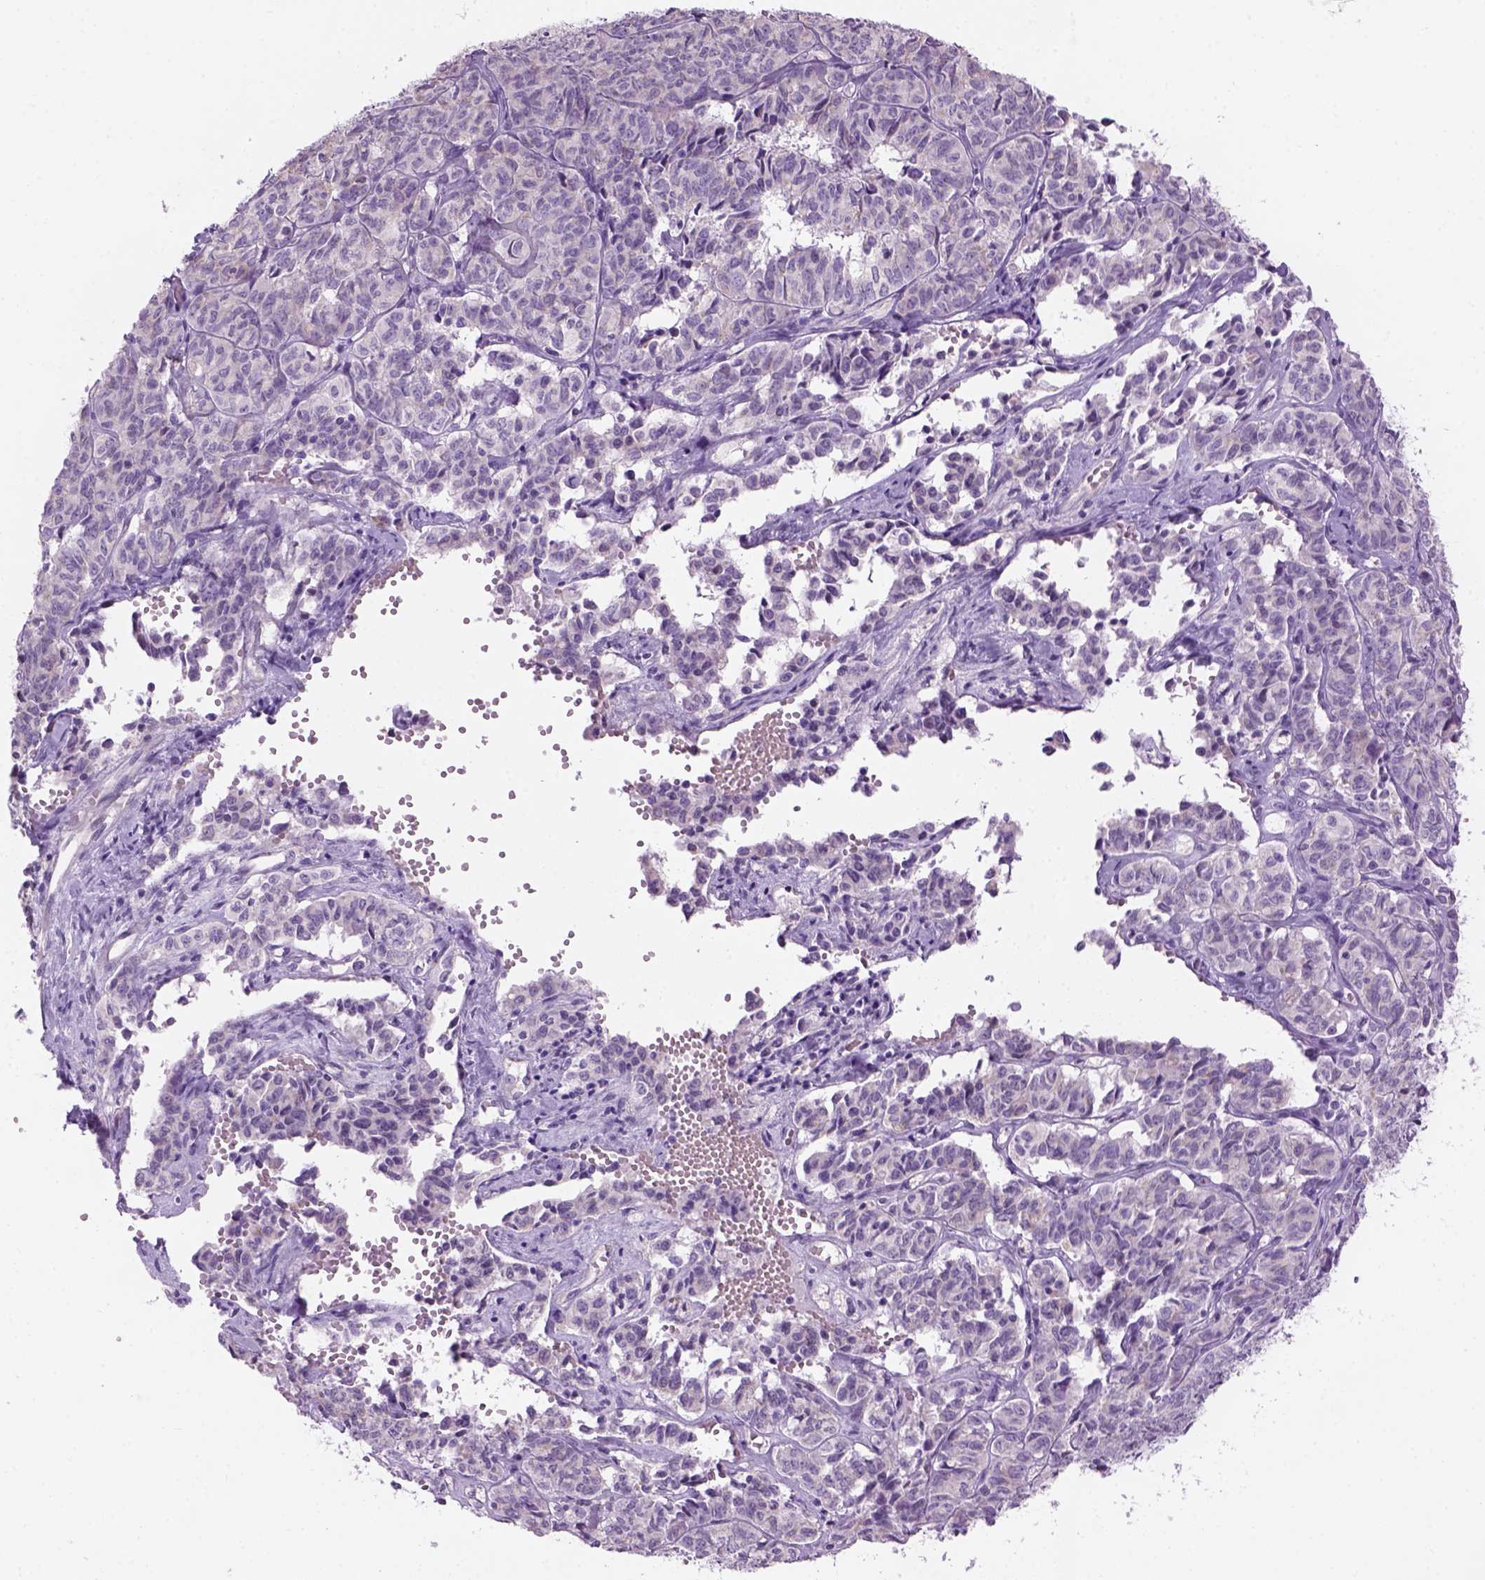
{"staining": {"intensity": "weak", "quantity": "<25%", "location": "cytoplasmic/membranous"}, "tissue": "ovarian cancer", "cell_type": "Tumor cells", "image_type": "cancer", "snomed": [{"axis": "morphology", "description": "Carcinoma, endometroid"}, {"axis": "topography", "description": "Ovary"}], "caption": "Histopathology image shows no protein staining in tumor cells of endometroid carcinoma (ovarian) tissue. (DAB immunohistochemistry (IHC) with hematoxylin counter stain).", "gene": "CD84", "patient": {"sex": "female", "age": 80}}